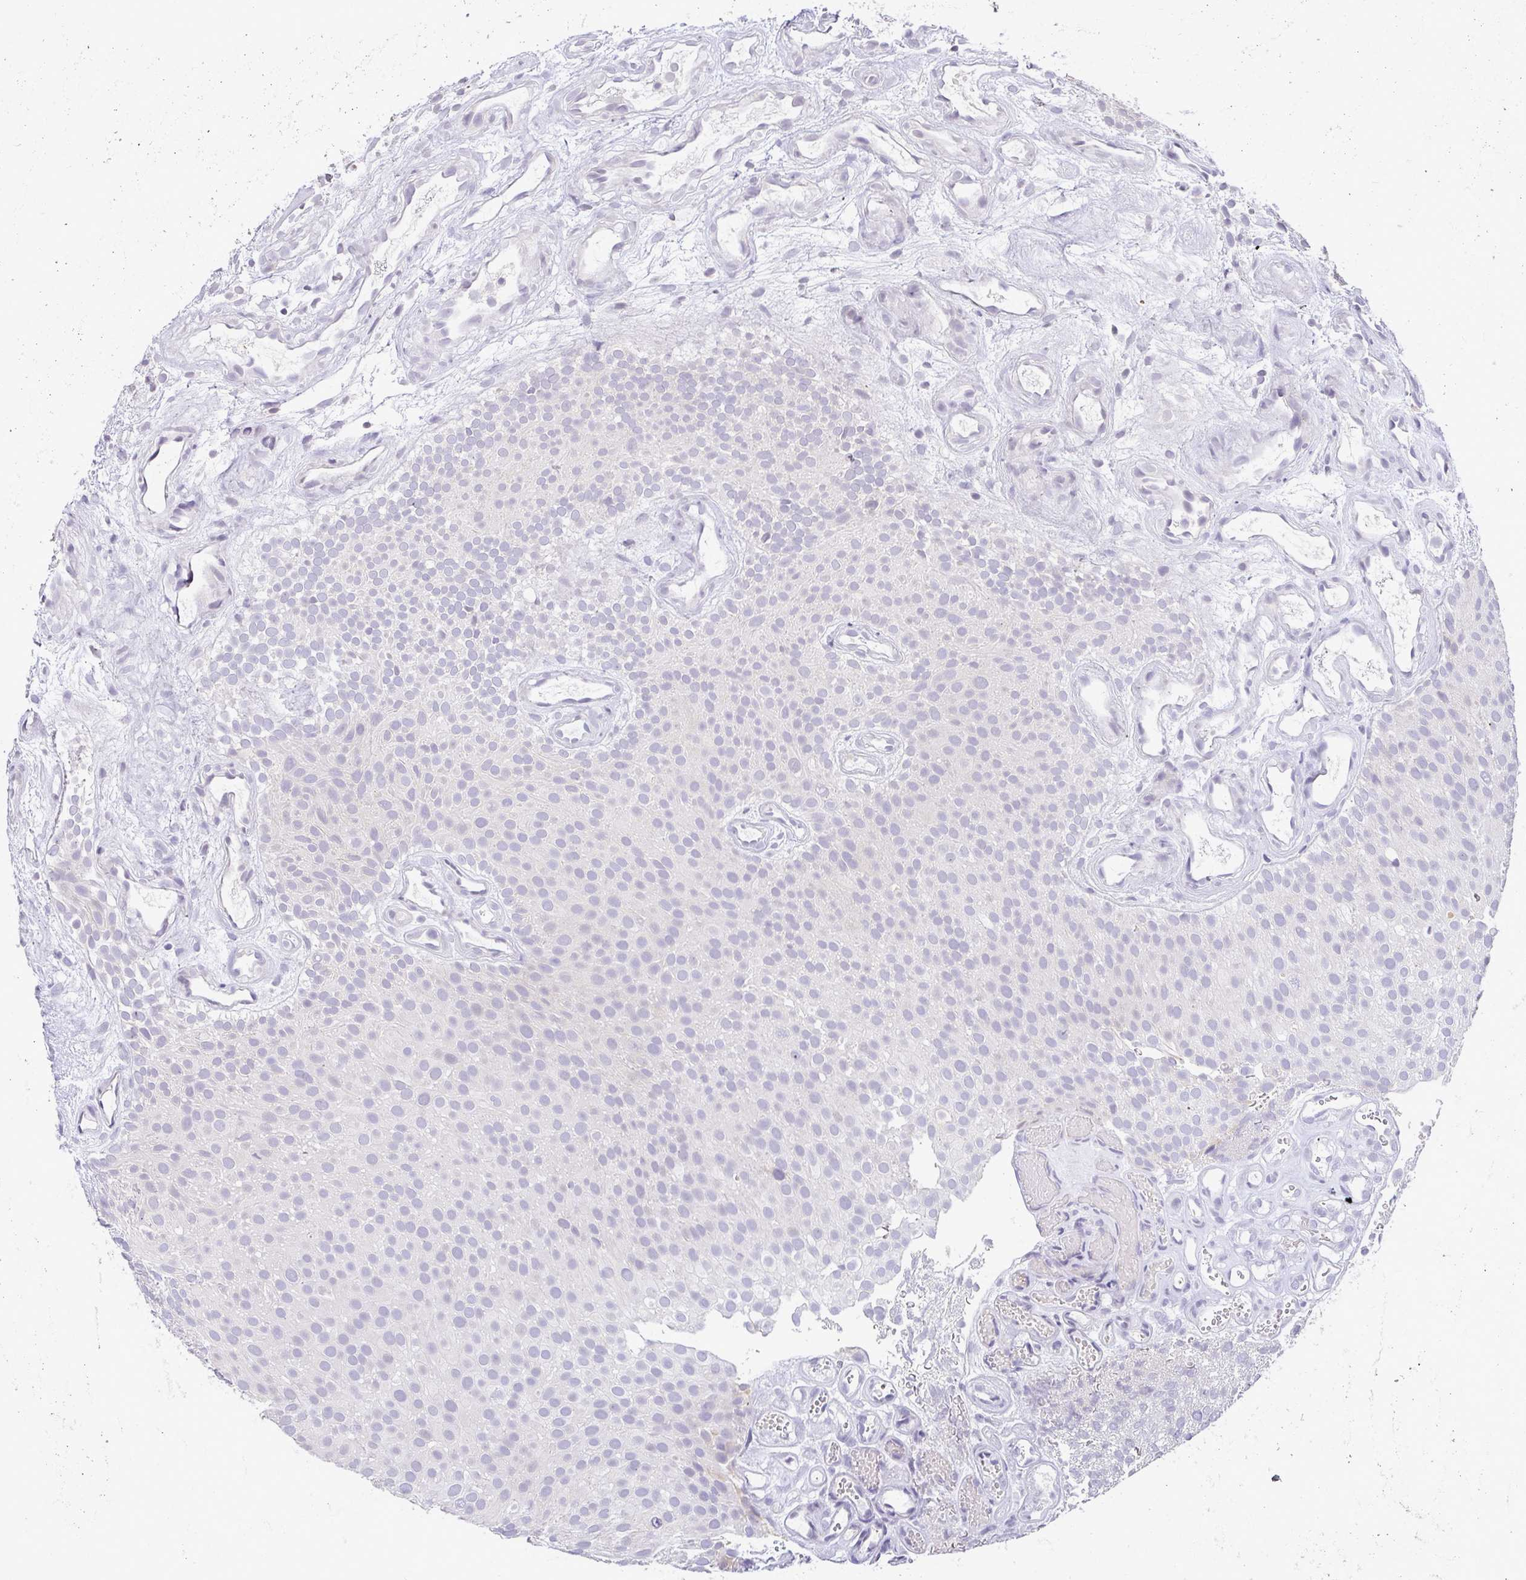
{"staining": {"intensity": "negative", "quantity": "none", "location": "none"}, "tissue": "urothelial cancer", "cell_type": "Tumor cells", "image_type": "cancer", "snomed": [{"axis": "morphology", "description": "Urothelial carcinoma, Low grade"}, {"axis": "topography", "description": "Urinary bladder"}], "caption": "The photomicrograph shows no significant staining in tumor cells of low-grade urothelial carcinoma.", "gene": "CACNA1S", "patient": {"sex": "male", "age": 78}}